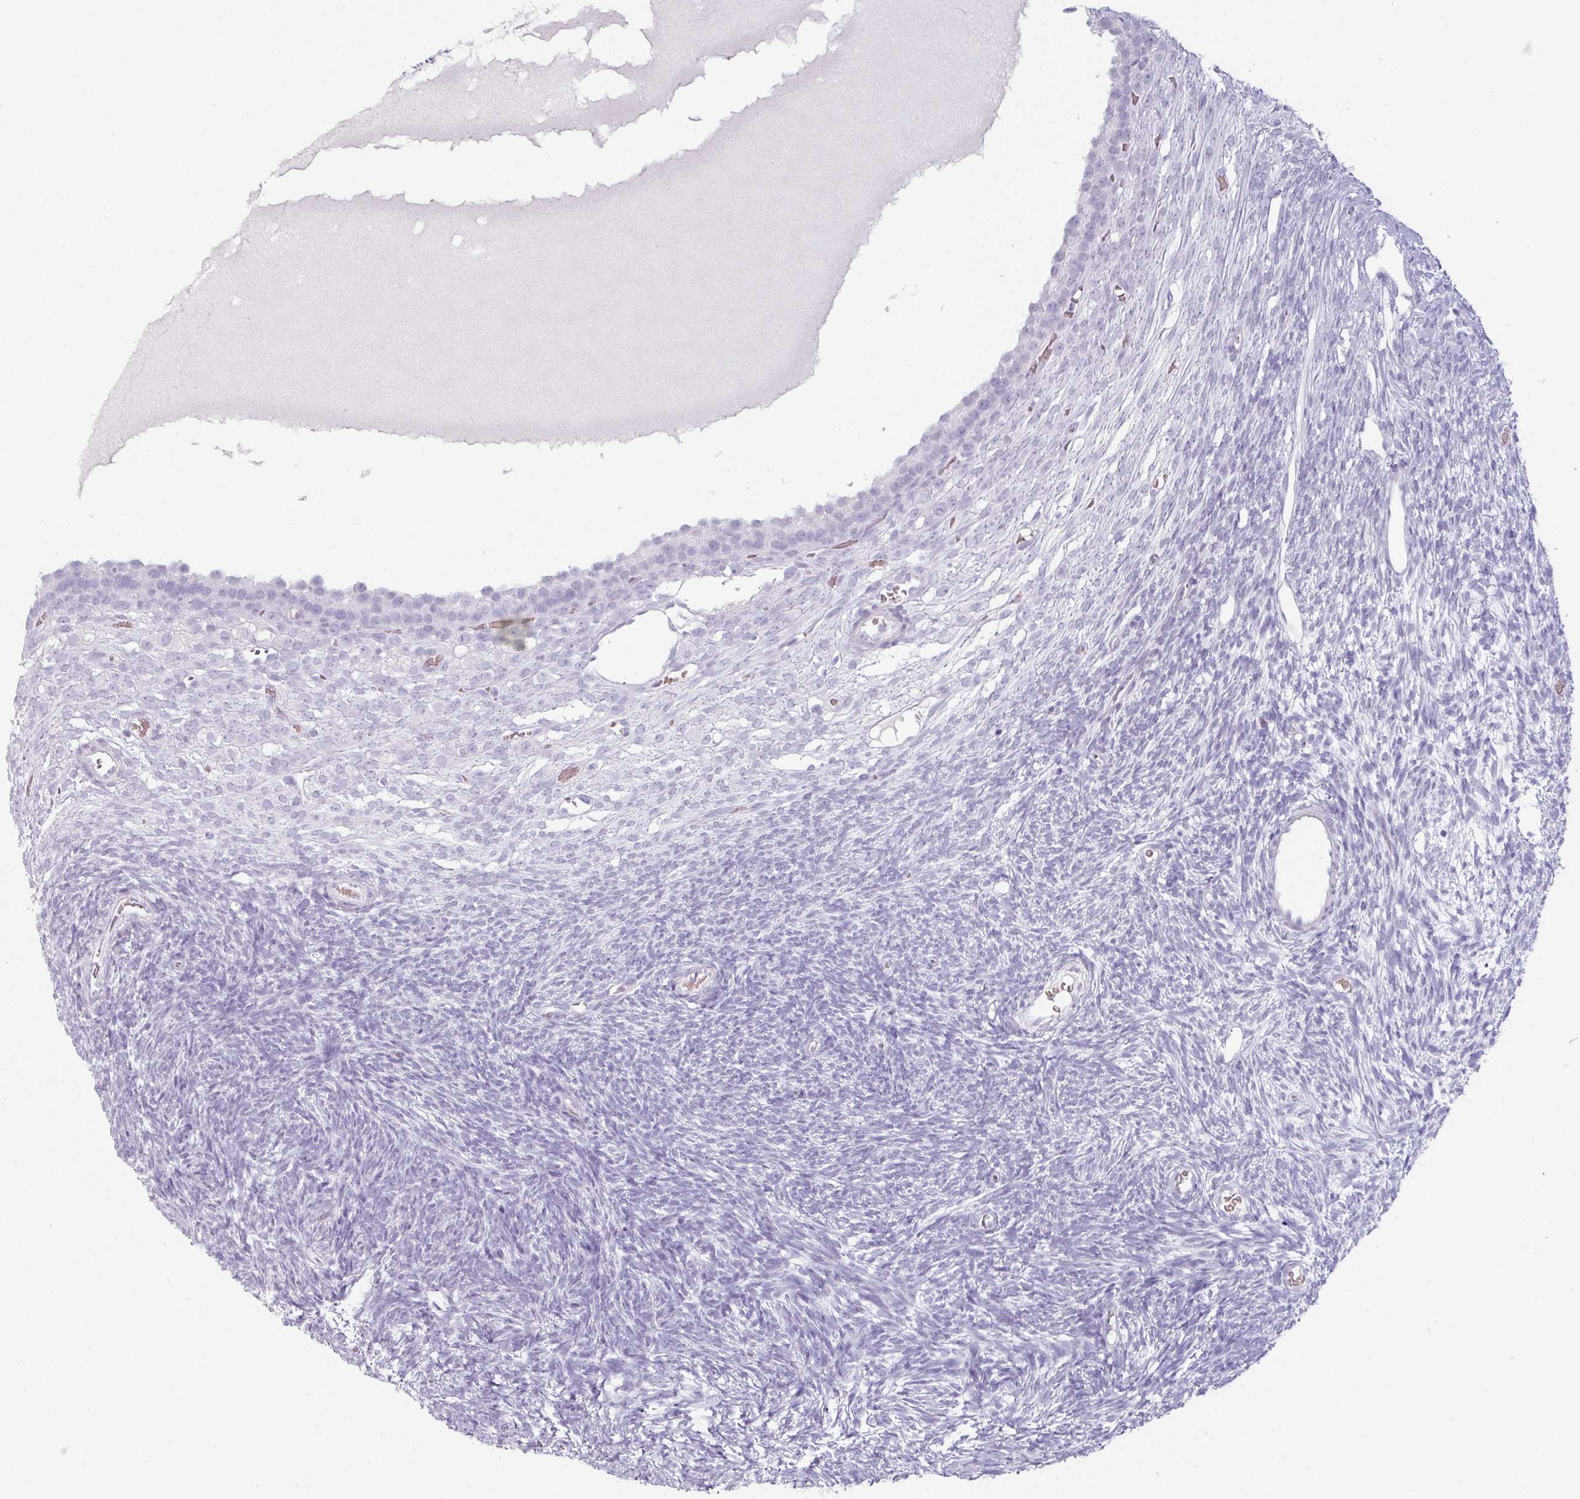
{"staining": {"intensity": "negative", "quantity": "none", "location": "none"}, "tissue": "ovary", "cell_type": "Follicle cells", "image_type": "normal", "snomed": [{"axis": "morphology", "description": "Normal tissue, NOS"}, {"axis": "topography", "description": "Ovary"}], "caption": "This is an IHC micrograph of unremarkable human ovary. There is no staining in follicle cells.", "gene": "CLCA1", "patient": {"sex": "female", "age": 39}}